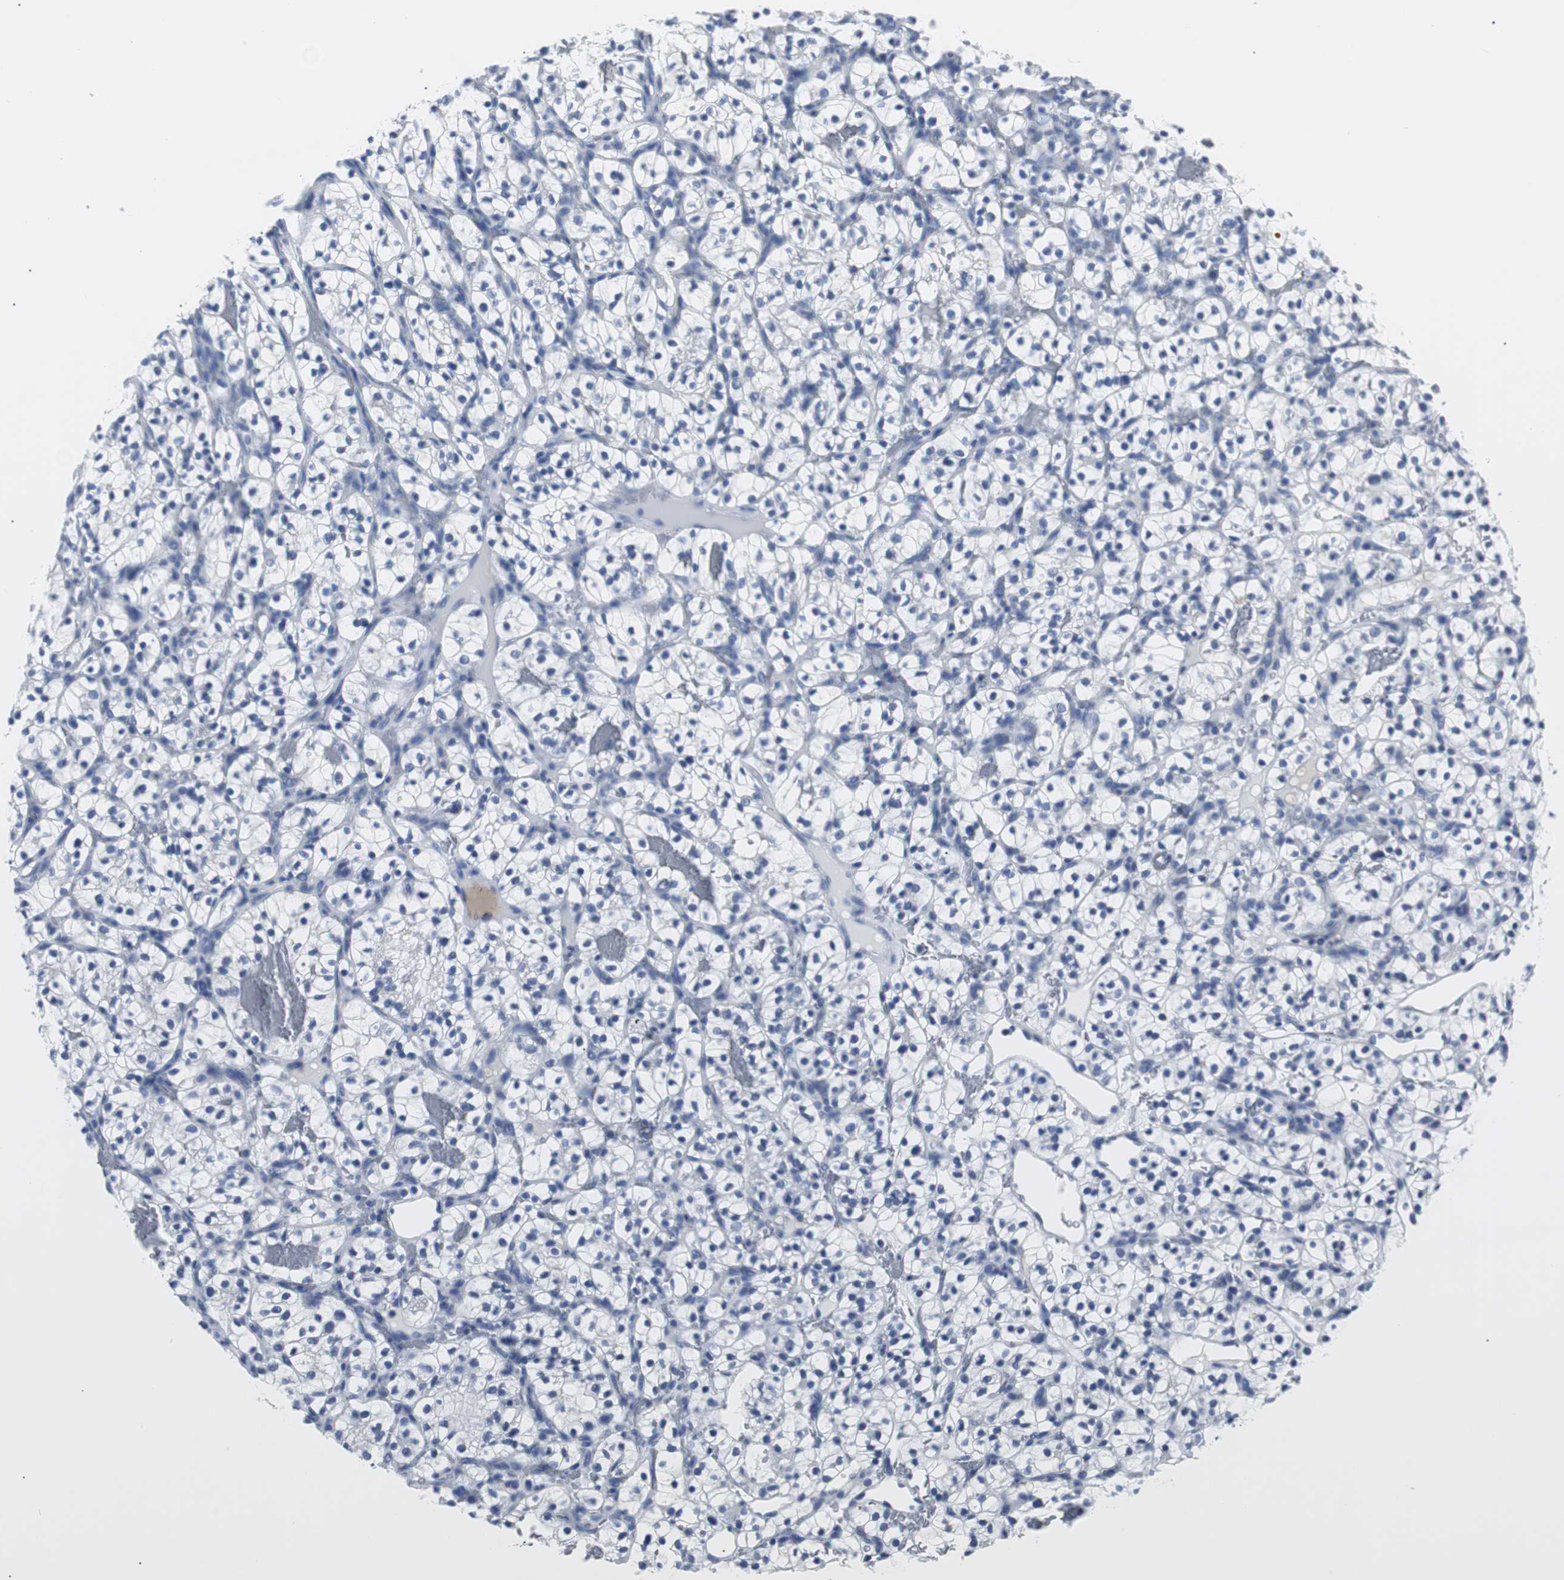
{"staining": {"intensity": "negative", "quantity": "none", "location": "none"}, "tissue": "renal cancer", "cell_type": "Tumor cells", "image_type": "cancer", "snomed": [{"axis": "morphology", "description": "Adenocarcinoma, NOS"}, {"axis": "topography", "description": "Kidney"}], "caption": "Immunohistochemistry photomicrograph of human adenocarcinoma (renal) stained for a protein (brown), which reveals no expression in tumor cells.", "gene": "GAP43", "patient": {"sex": "female", "age": 57}}